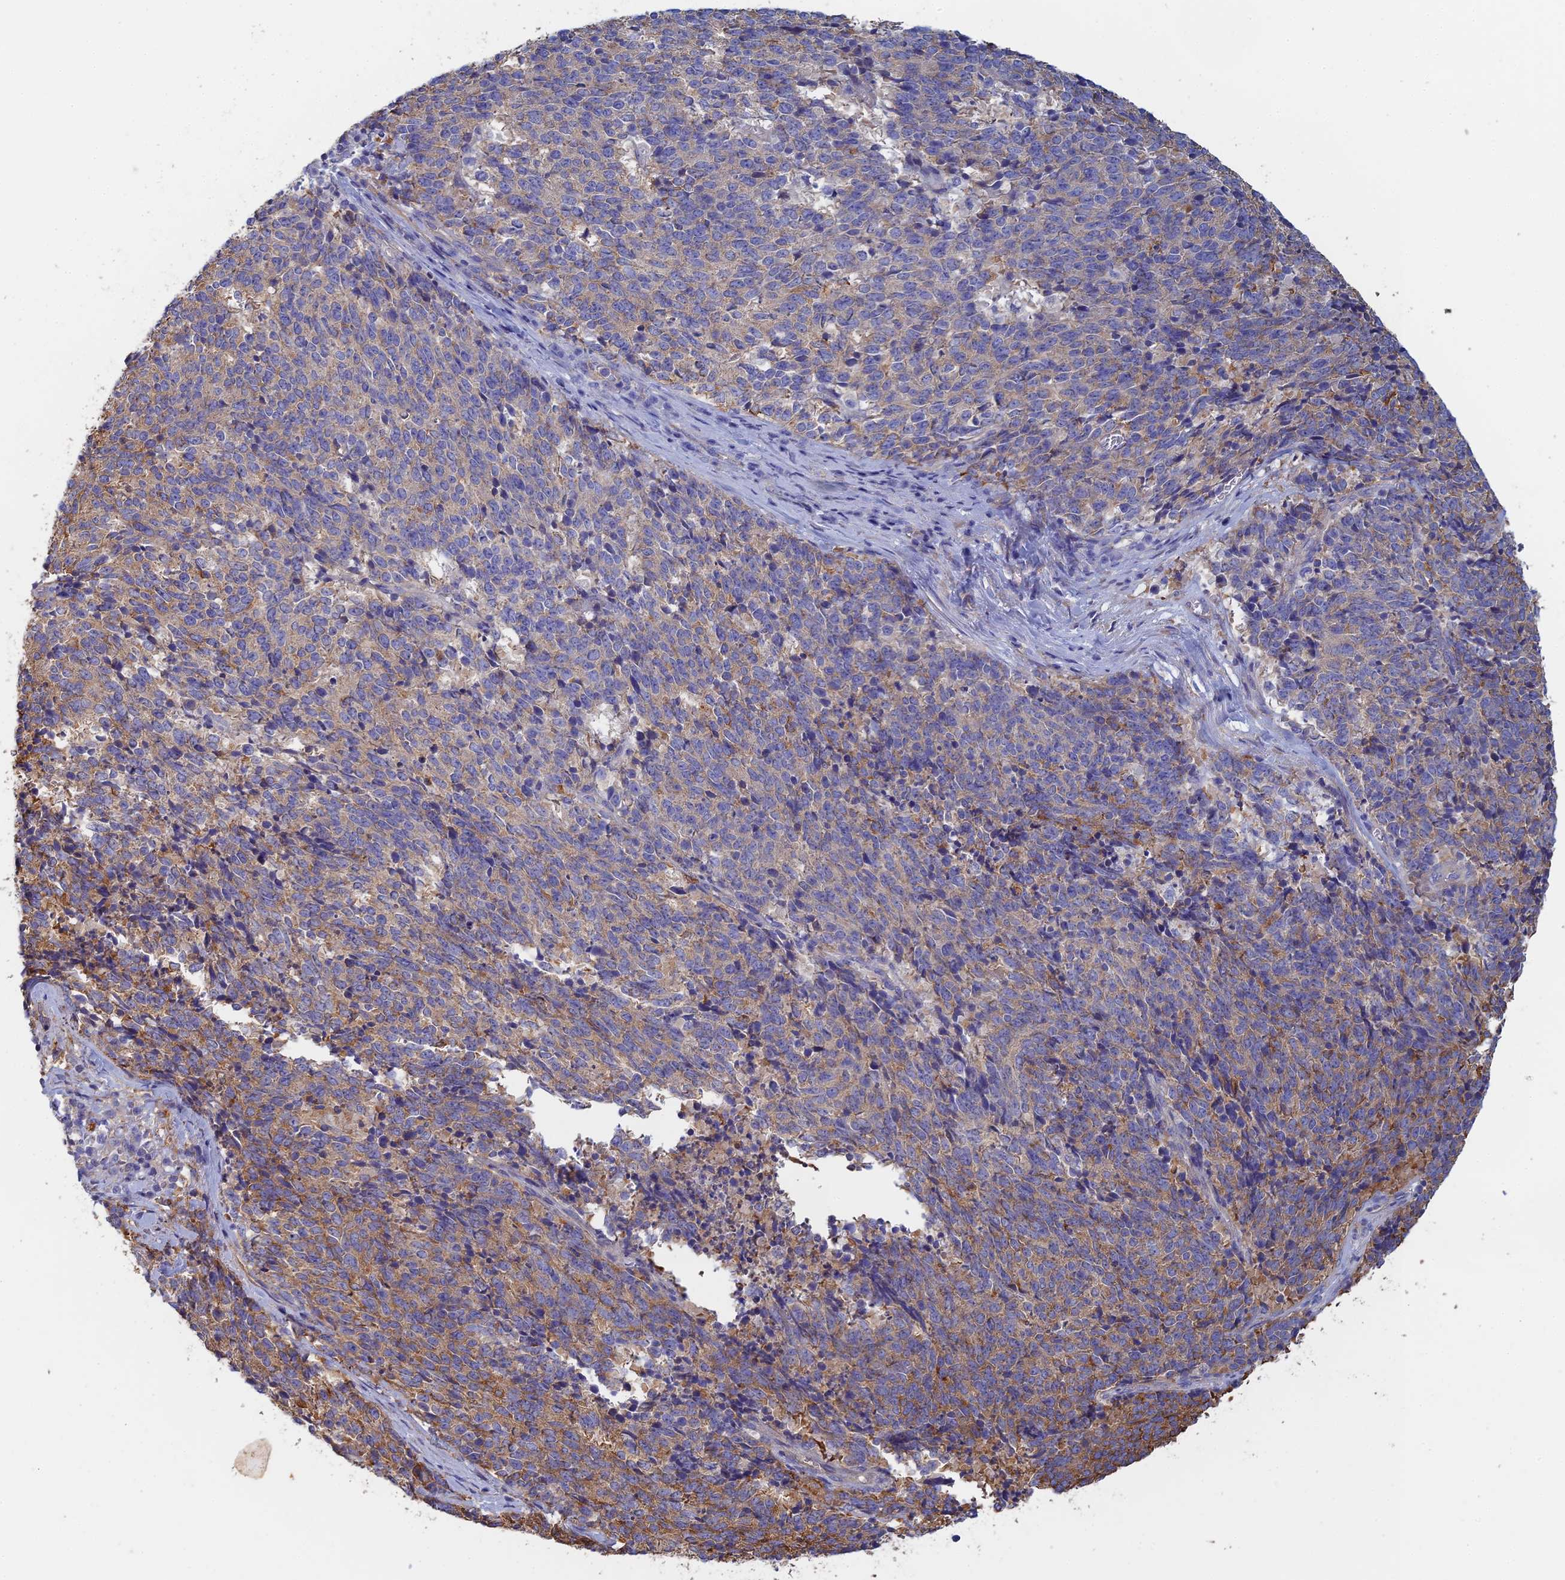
{"staining": {"intensity": "moderate", "quantity": "25%-75%", "location": "cytoplasmic/membranous"}, "tissue": "cervical cancer", "cell_type": "Tumor cells", "image_type": "cancer", "snomed": [{"axis": "morphology", "description": "Squamous cell carcinoma, NOS"}, {"axis": "topography", "description": "Cervix"}], "caption": "Immunohistochemical staining of human cervical cancer (squamous cell carcinoma) exhibits moderate cytoplasmic/membranous protein staining in approximately 25%-75% of tumor cells.", "gene": "PCDHA5", "patient": {"sex": "female", "age": 29}}